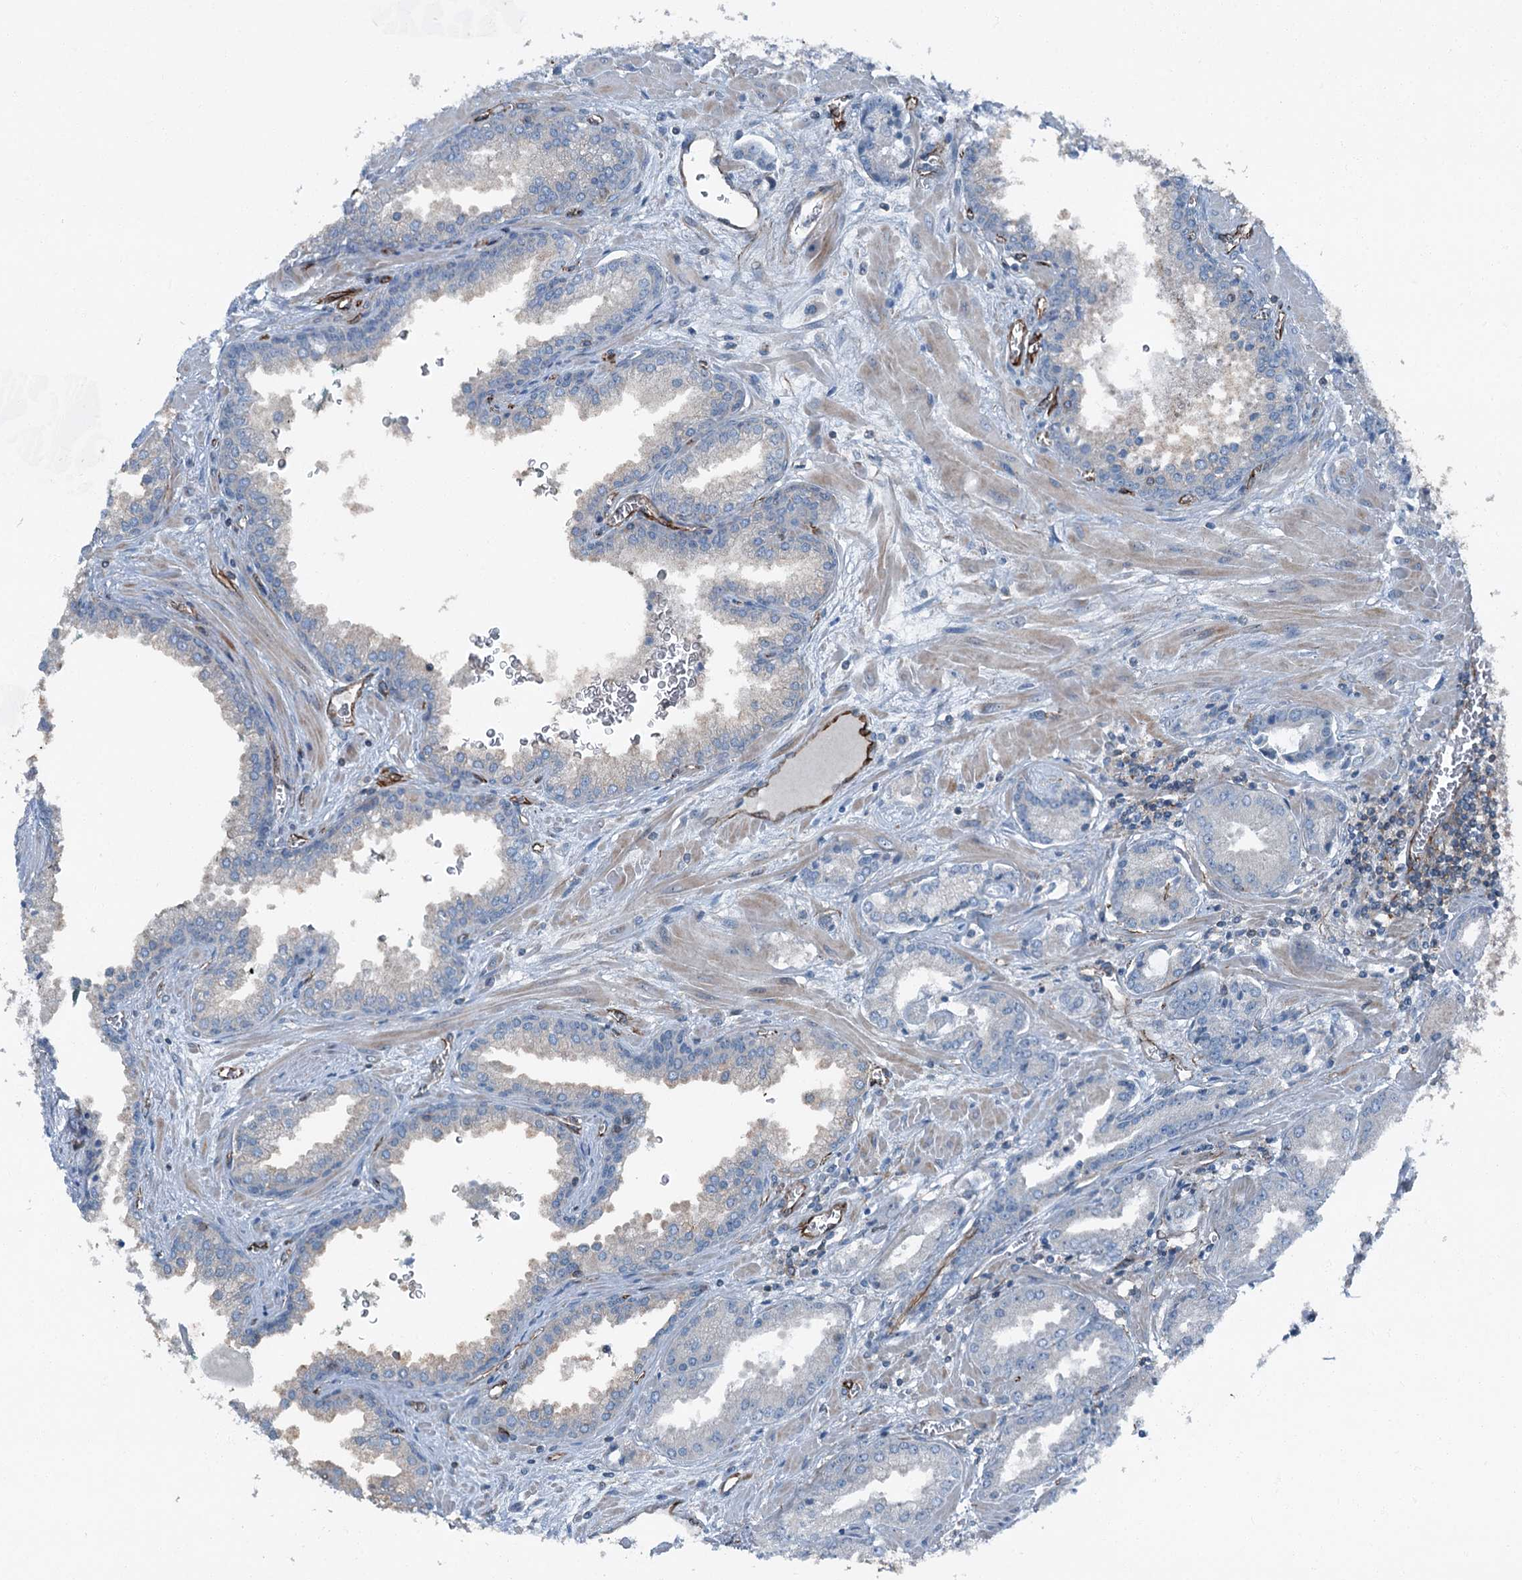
{"staining": {"intensity": "negative", "quantity": "none", "location": "none"}, "tissue": "prostate cancer", "cell_type": "Tumor cells", "image_type": "cancer", "snomed": [{"axis": "morphology", "description": "Adenocarcinoma, Low grade"}, {"axis": "topography", "description": "Prostate"}], "caption": "Tumor cells show no significant positivity in prostate low-grade adenocarcinoma.", "gene": "AXL", "patient": {"sex": "male", "age": 67}}